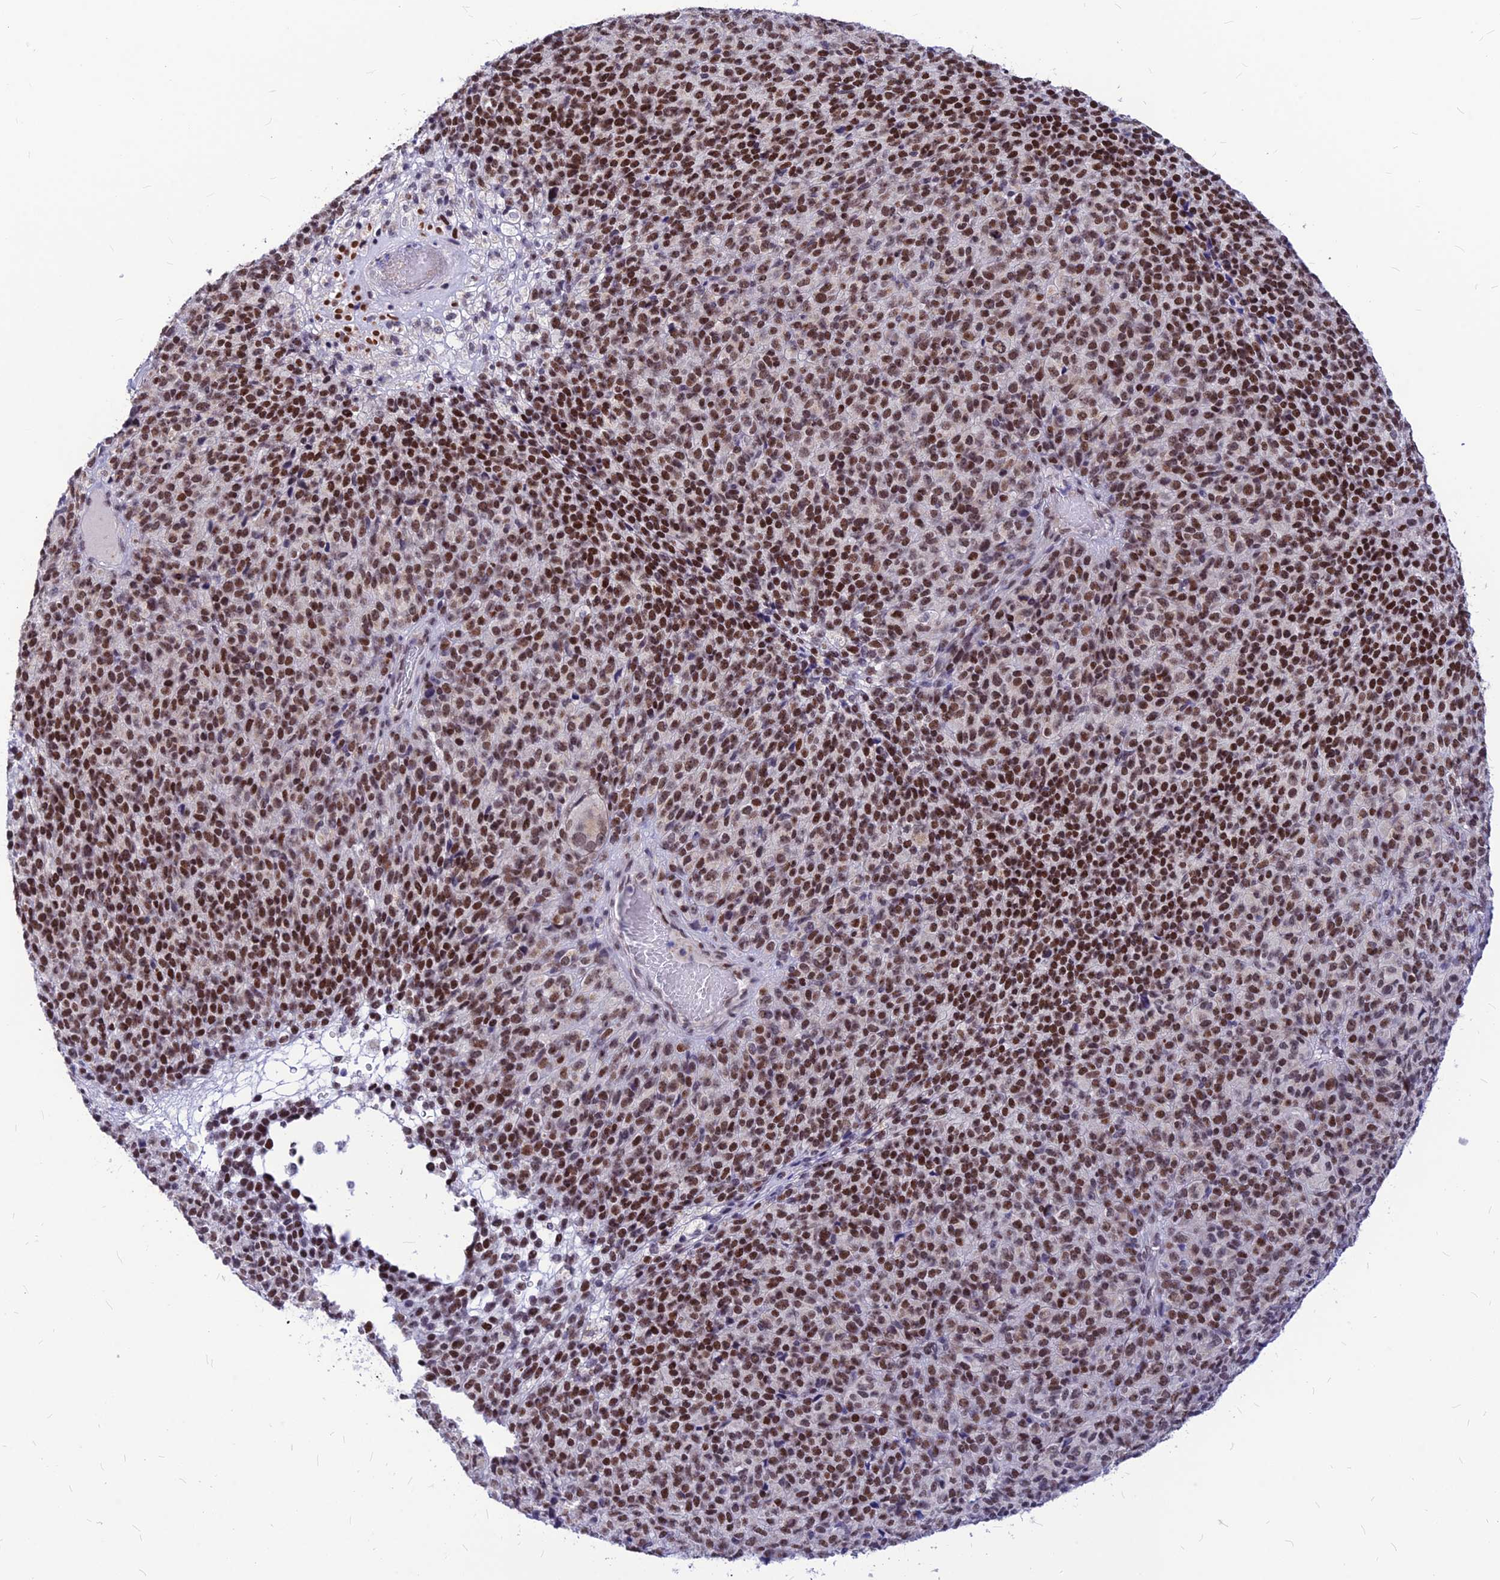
{"staining": {"intensity": "strong", "quantity": ">75%", "location": "nuclear"}, "tissue": "melanoma", "cell_type": "Tumor cells", "image_type": "cancer", "snomed": [{"axis": "morphology", "description": "Malignant melanoma, Metastatic site"}, {"axis": "topography", "description": "Brain"}], "caption": "Immunohistochemistry (IHC) staining of melanoma, which exhibits high levels of strong nuclear positivity in about >75% of tumor cells indicating strong nuclear protein positivity. The staining was performed using DAB (brown) for protein detection and nuclei were counterstained in hematoxylin (blue).", "gene": "KCTD13", "patient": {"sex": "female", "age": 56}}